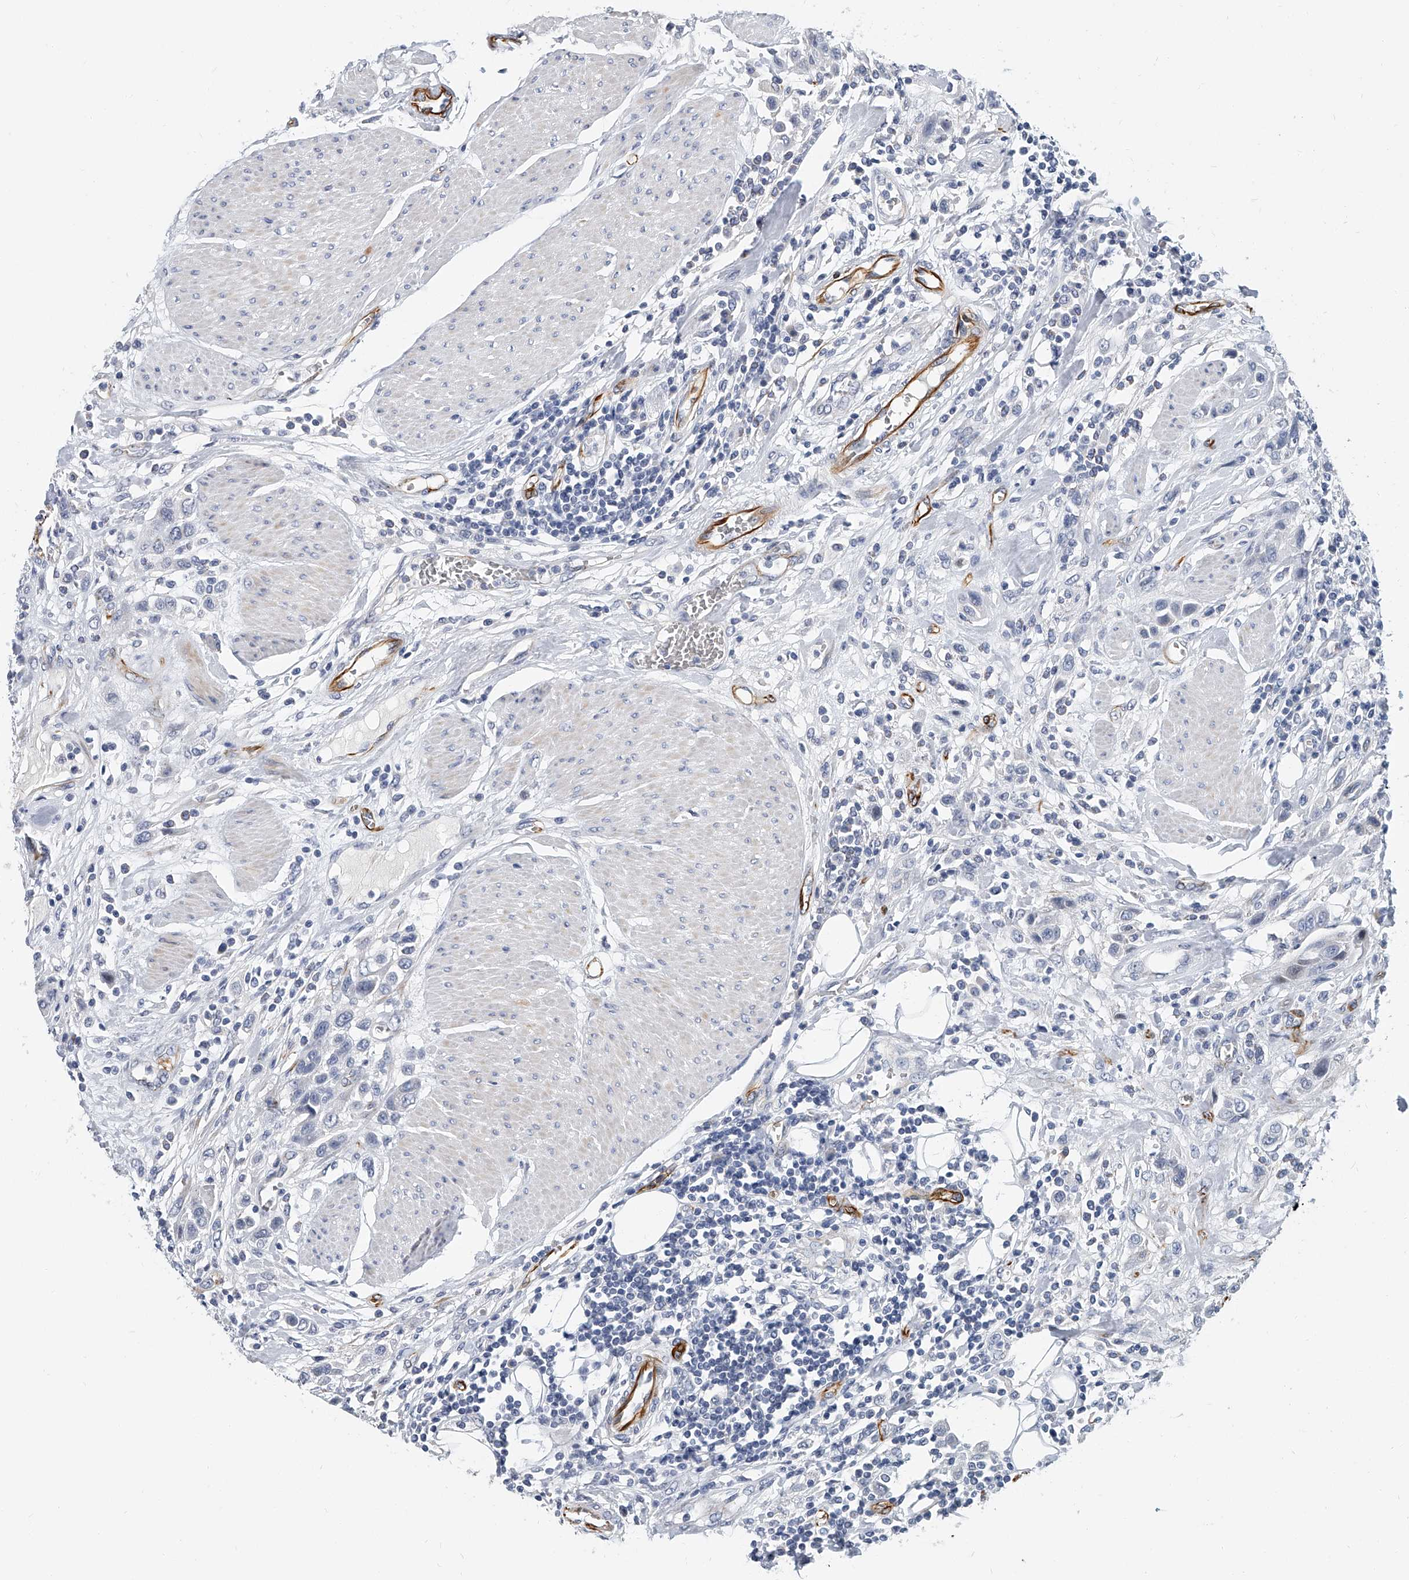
{"staining": {"intensity": "negative", "quantity": "none", "location": "none"}, "tissue": "urothelial cancer", "cell_type": "Tumor cells", "image_type": "cancer", "snomed": [{"axis": "morphology", "description": "Urothelial carcinoma, High grade"}, {"axis": "topography", "description": "Urinary bladder"}], "caption": "The photomicrograph displays no staining of tumor cells in high-grade urothelial carcinoma. (Immunohistochemistry, brightfield microscopy, high magnification).", "gene": "KIRREL1", "patient": {"sex": "male", "age": 50}}